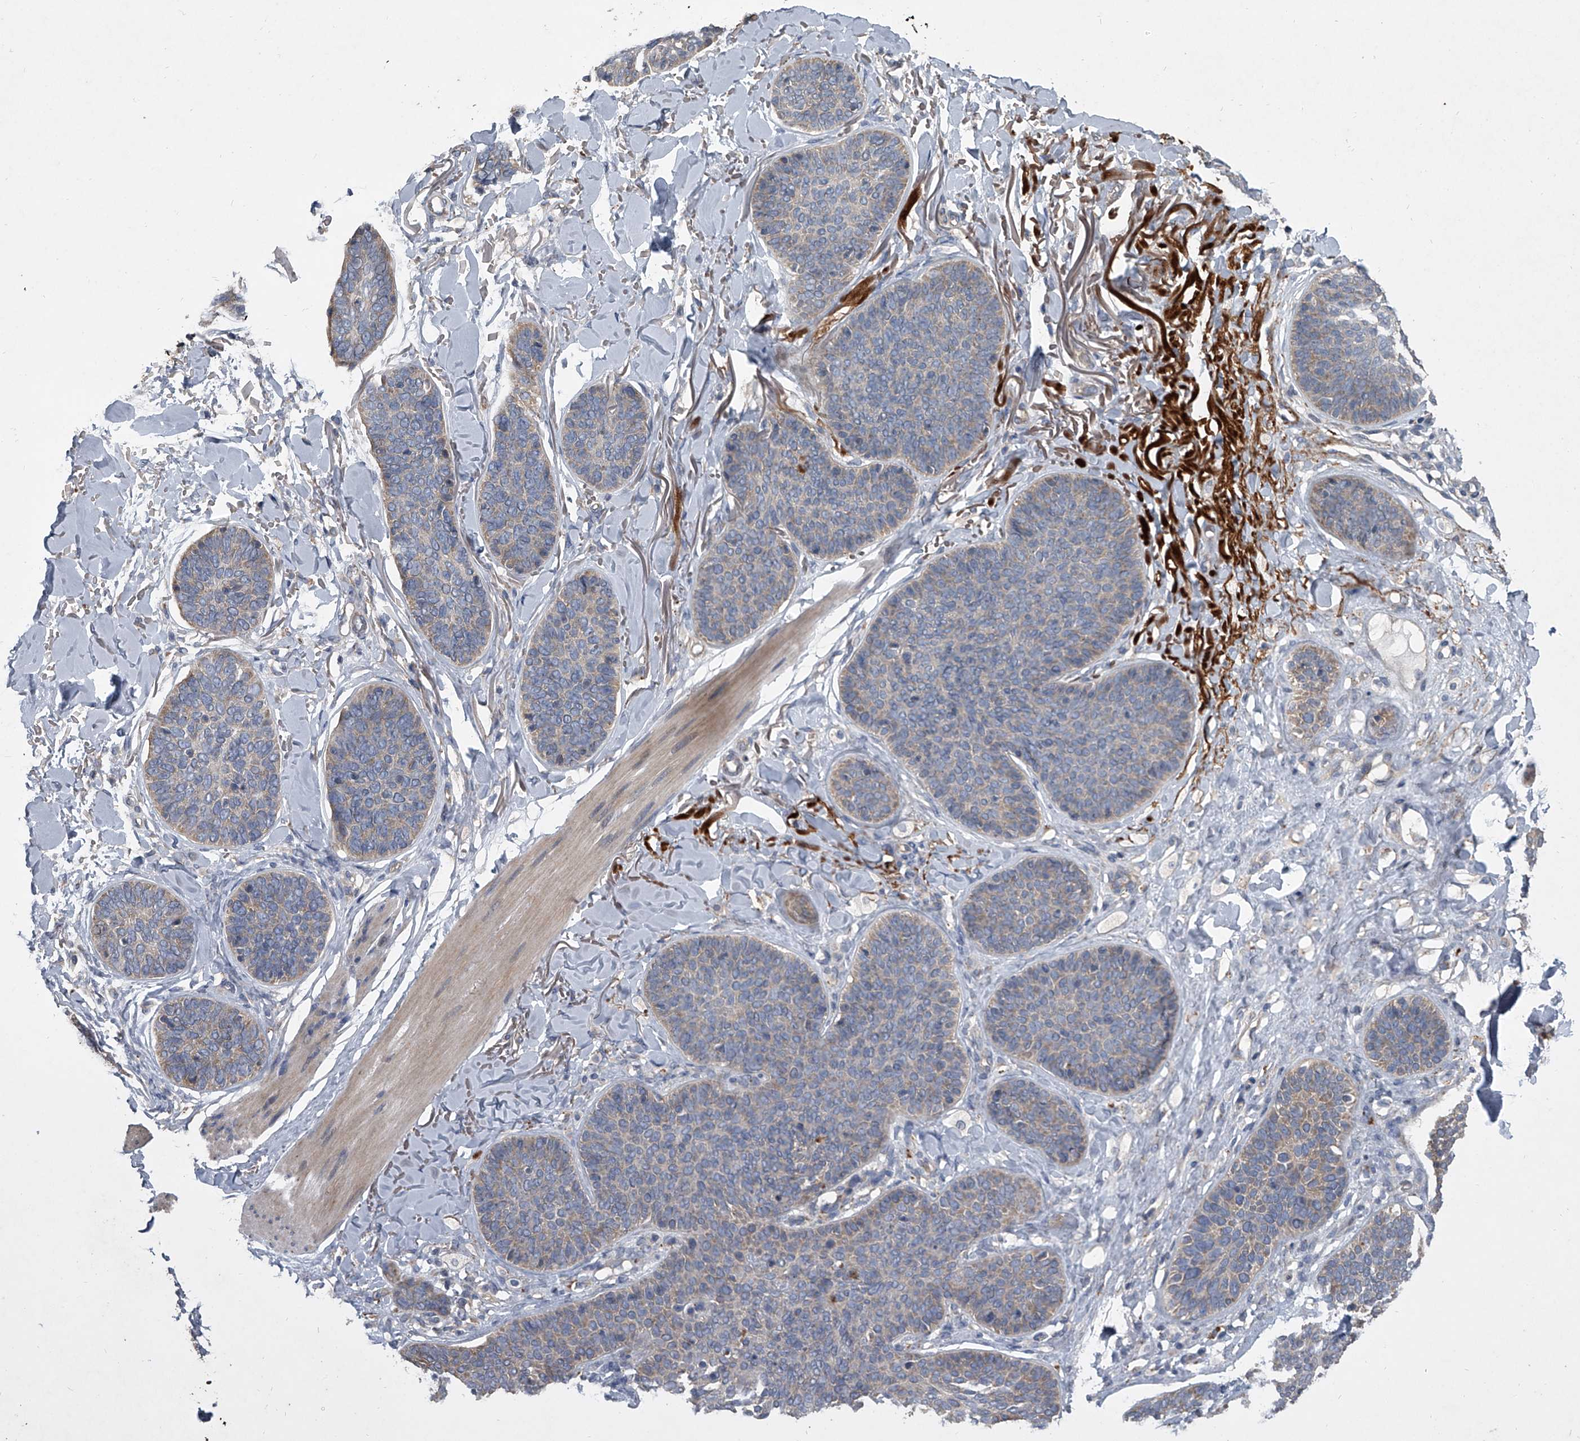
{"staining": {"intensity": "weak", "quantity": "25%-75%", "location": "cytoplasmic/membranous"}, "tissue": "skin cancer", "cell_type": "Tumor cells", "image_type": "cancer", "snomed": [{"axis": "morphology", "description": "Basal cell carcinoma"}, {"axis": "topography", "description": "Skin"}], "caption": "Skin basal cell carcinoma was stained to show a protein in brown. There is low levels of weak cytoplasmic/membranous positivity in approximately 25%-75% of tumor cells.", "gene": "DOCK9", "patient": {"sex": "male", "age": 85}}